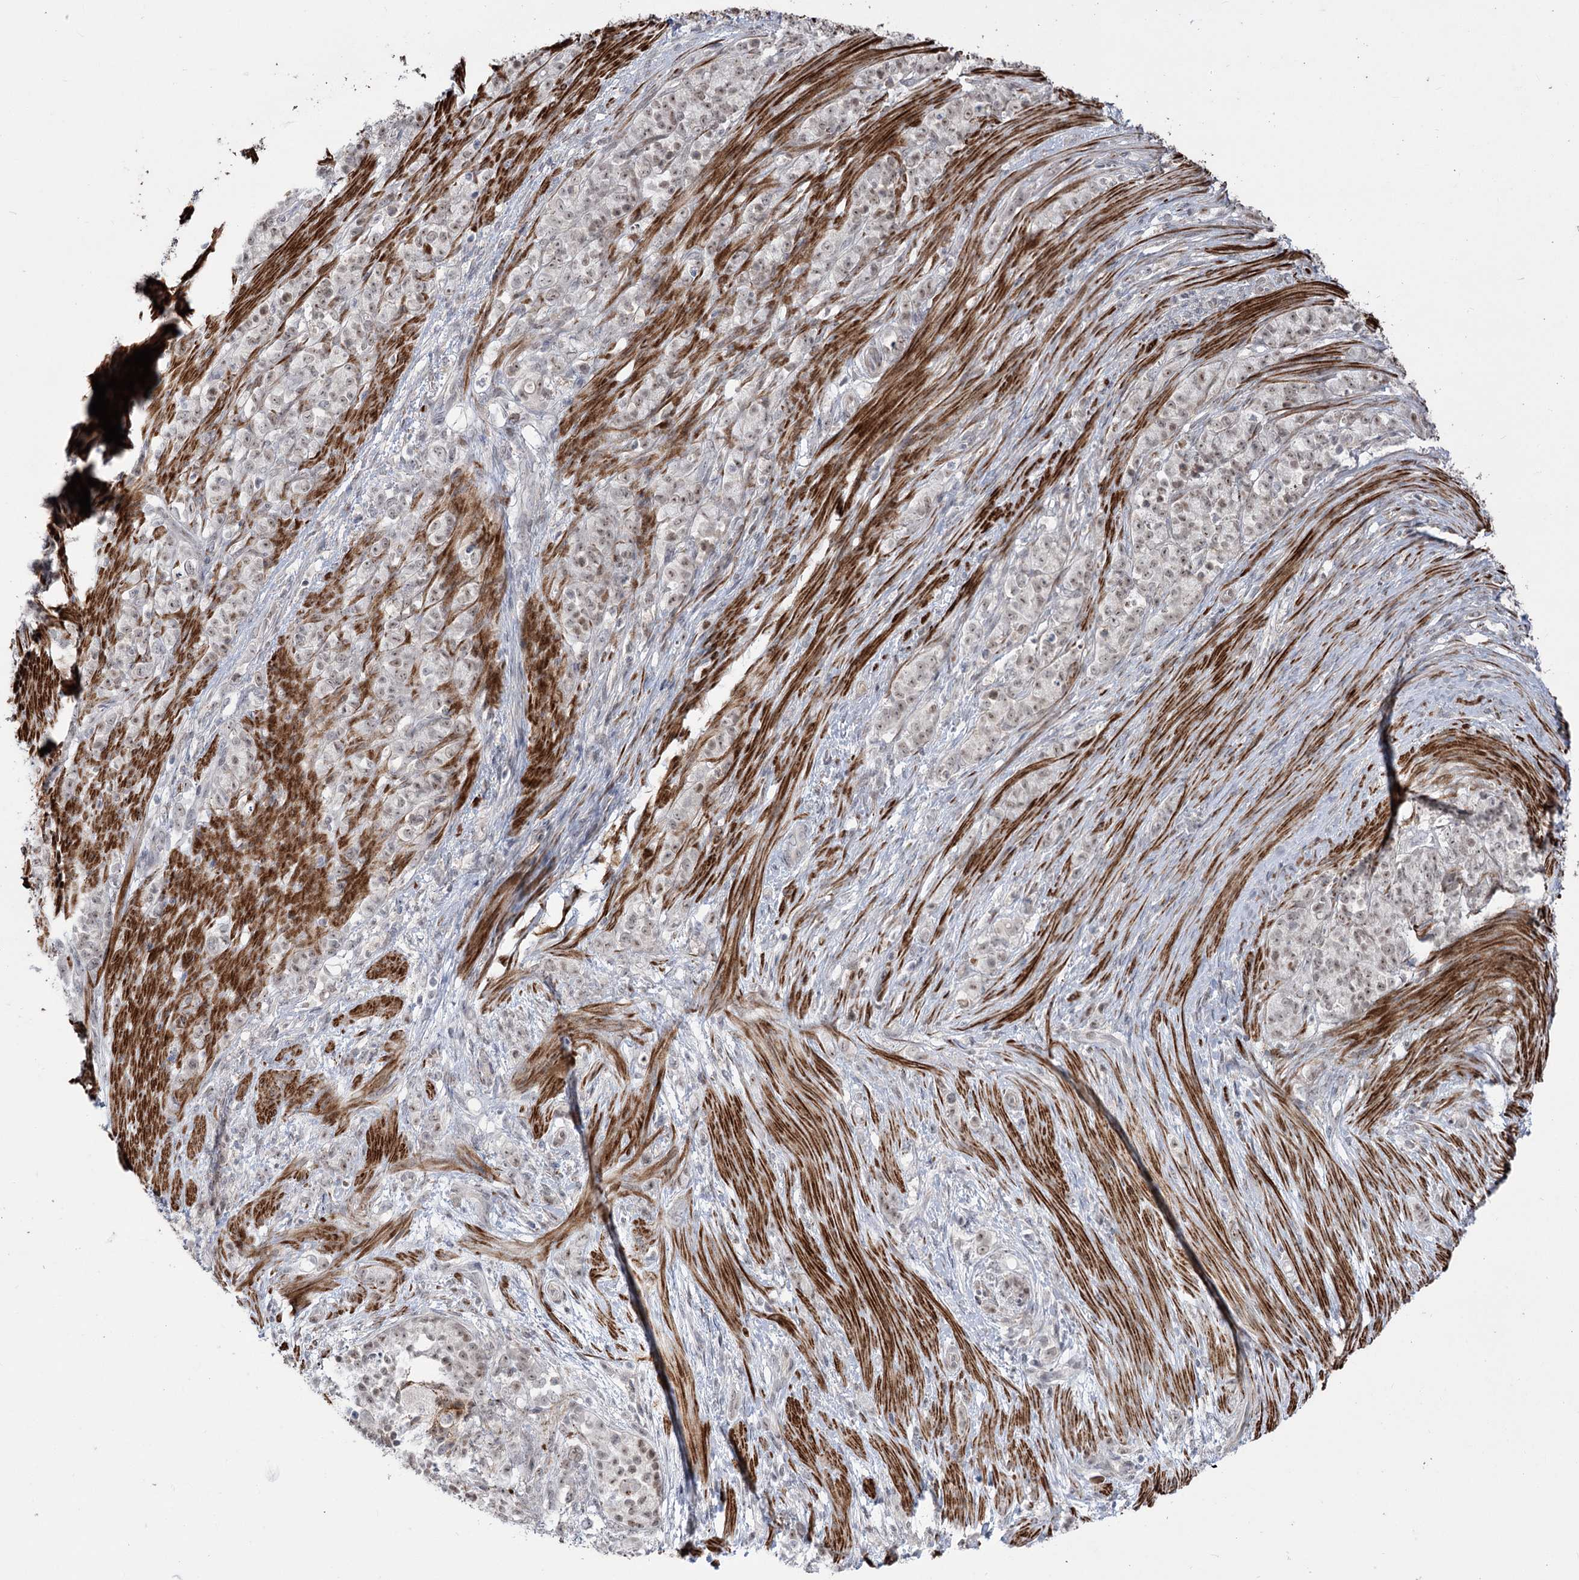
{"staining": {"intensity": "weak", "quantity": "25%-75%", "location": "nuclear"}, "tissue": "stomach cancer", "cell_type": "Tumor cells", "image_type": "cancer", "snomed": [{"axis": "morphology", "description": "Adenocarcinoma, NOS"}, {"axis": "topography", "description": "Stomach"}], "caption": "Stomach cancer stained for a protein (brown) exhibits weak nuclear positive staining in about 25%-75% of tumor cells.", "gene": "ZSCAN23", "patient": {"sex": "female", "age": 79}}